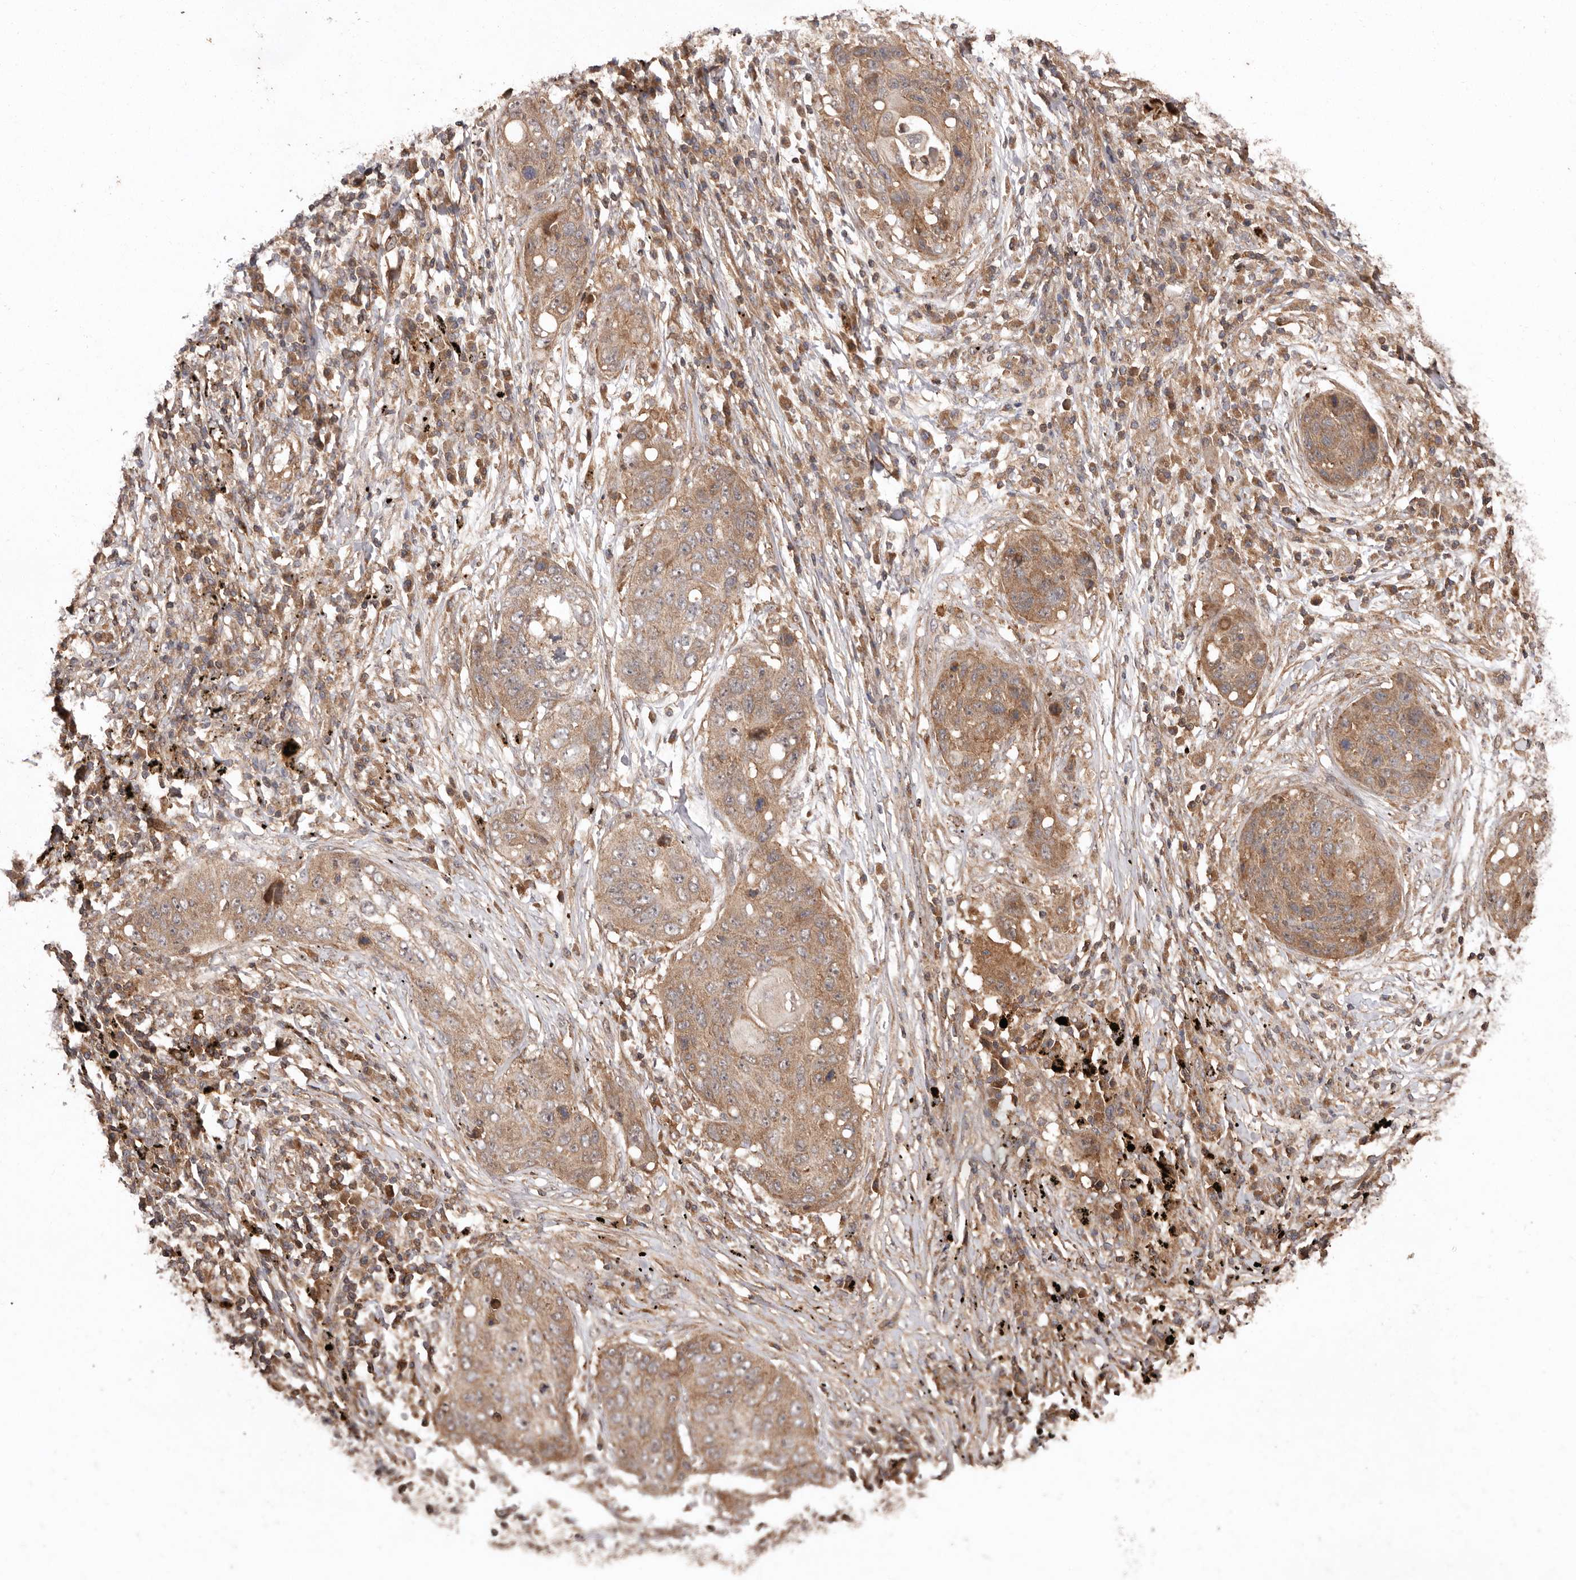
{"staining": {"intensity": "moderate", "quantity": ">75%", "location": "cytoplasmic/membranous"}, "tissue": "lung cancer", "cell_type": "Tumor cells", "image_type": "cancer", "snomed": [{"axis": "morphology", "description": "Squamous cell carcinoma, NOS"}, {"axis": "topography", "description": "Lung"}], "caption": "Tumor cells display moderate cytoplasmic/membranous staining in about >75% of cells in squamous cell carcinoma (lung). The staining was performed using DAB to visualize the protein expression in brown, while the nuclei were stained in blue with hematoxylin (Magnification: 20x).", "gene": "RWDD1", "patient": {"sex": "female", "age": 63}}